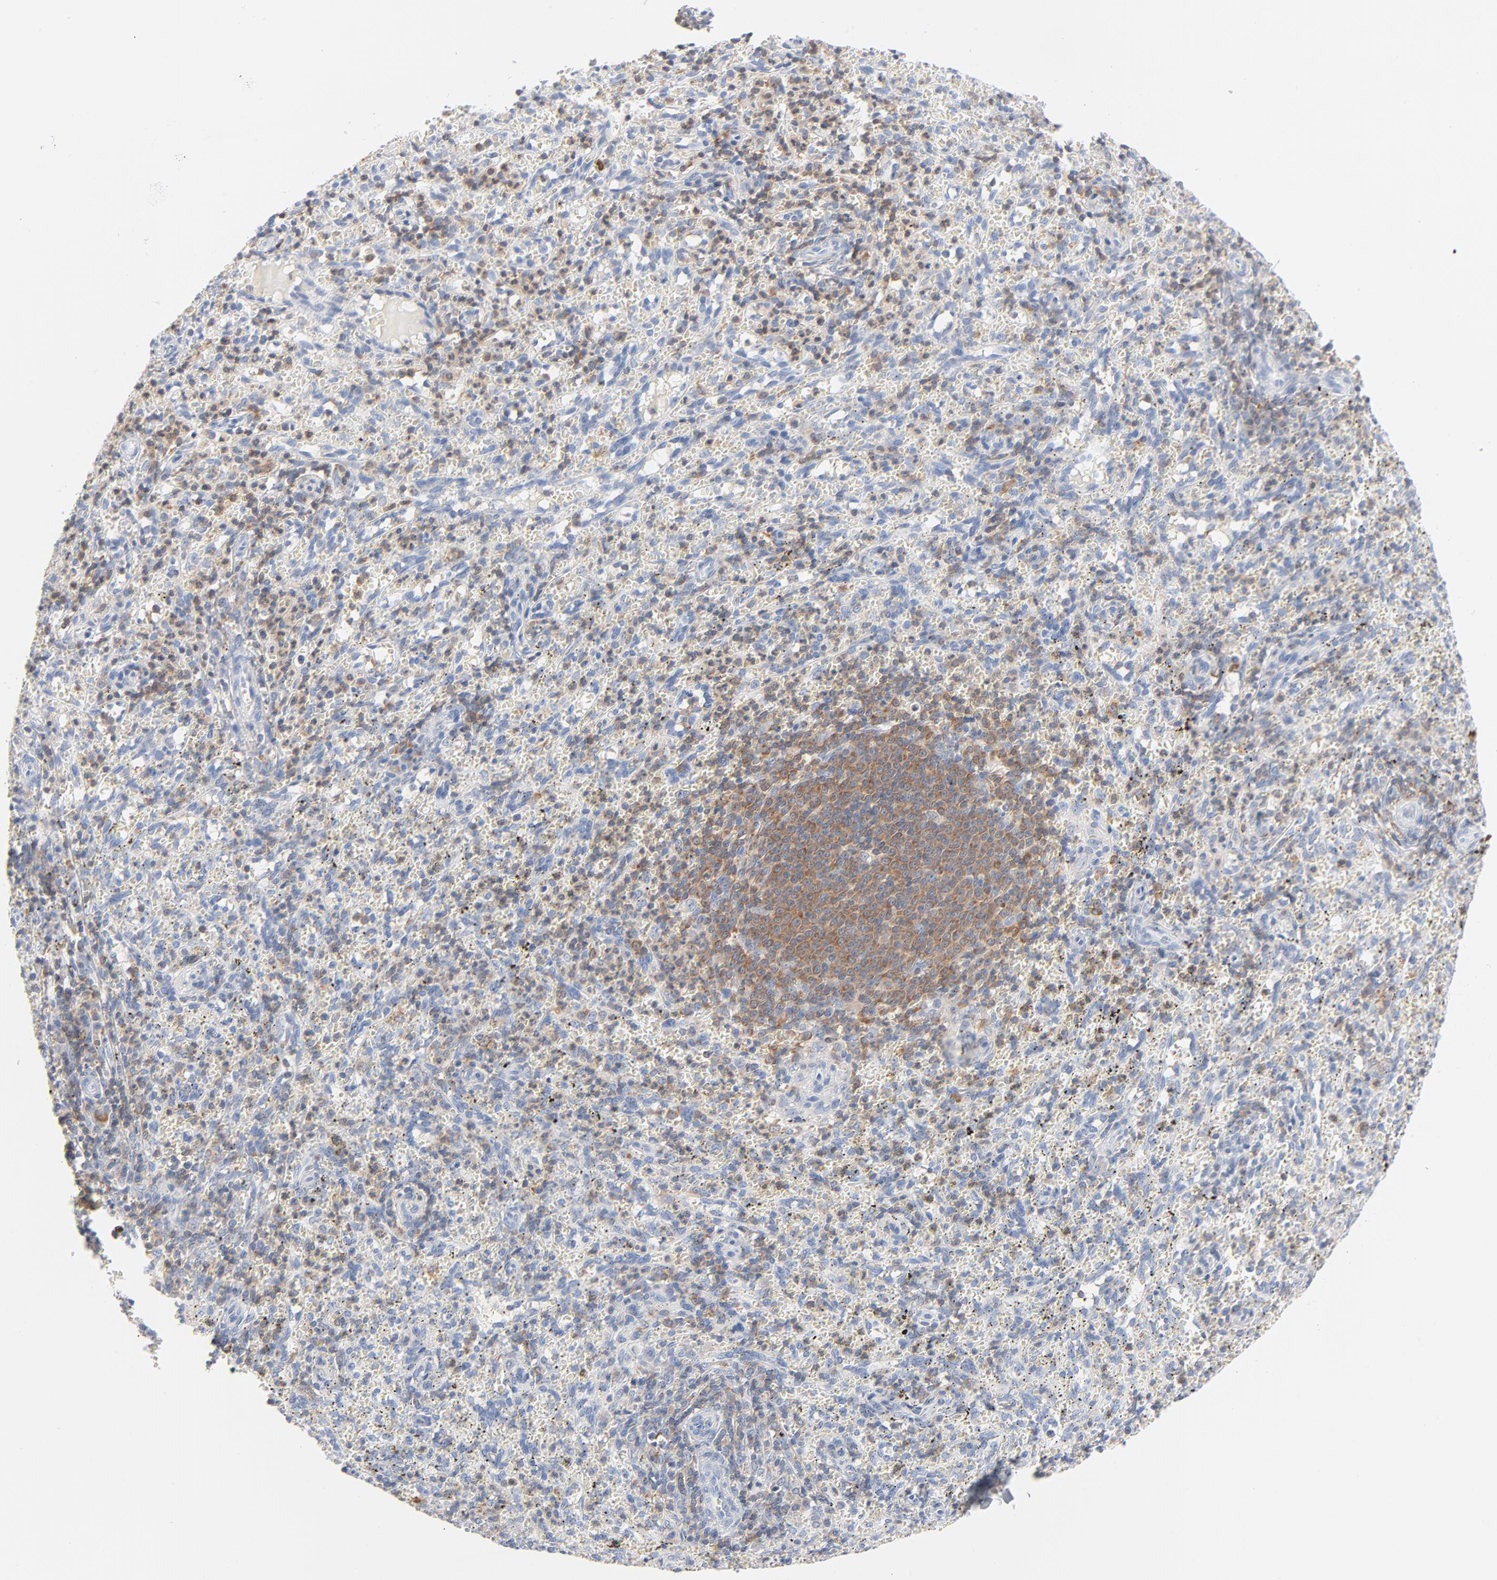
{"staining": {"intensity": "moderate", "quantity": "<25%", "location": "cytoplasmic/membranous"}, "tissue": "spleen", "cell_type": "Cells in red pulp", "image_type": "normal", "snomed": [{"axis": "morphology", "description": "Normal tissue, NOS"}, {"axis": "topography", "description": "Spleen"}], "caption": "A micrograph showing moderate cytoplasmic/membranous expression in about <25% of cells in red pulp in unremarkable spleen, as visualized by brown immunohistochemical staining.", "gene": "PTK2B", "patient": {"sex": "female", "age": 10}}